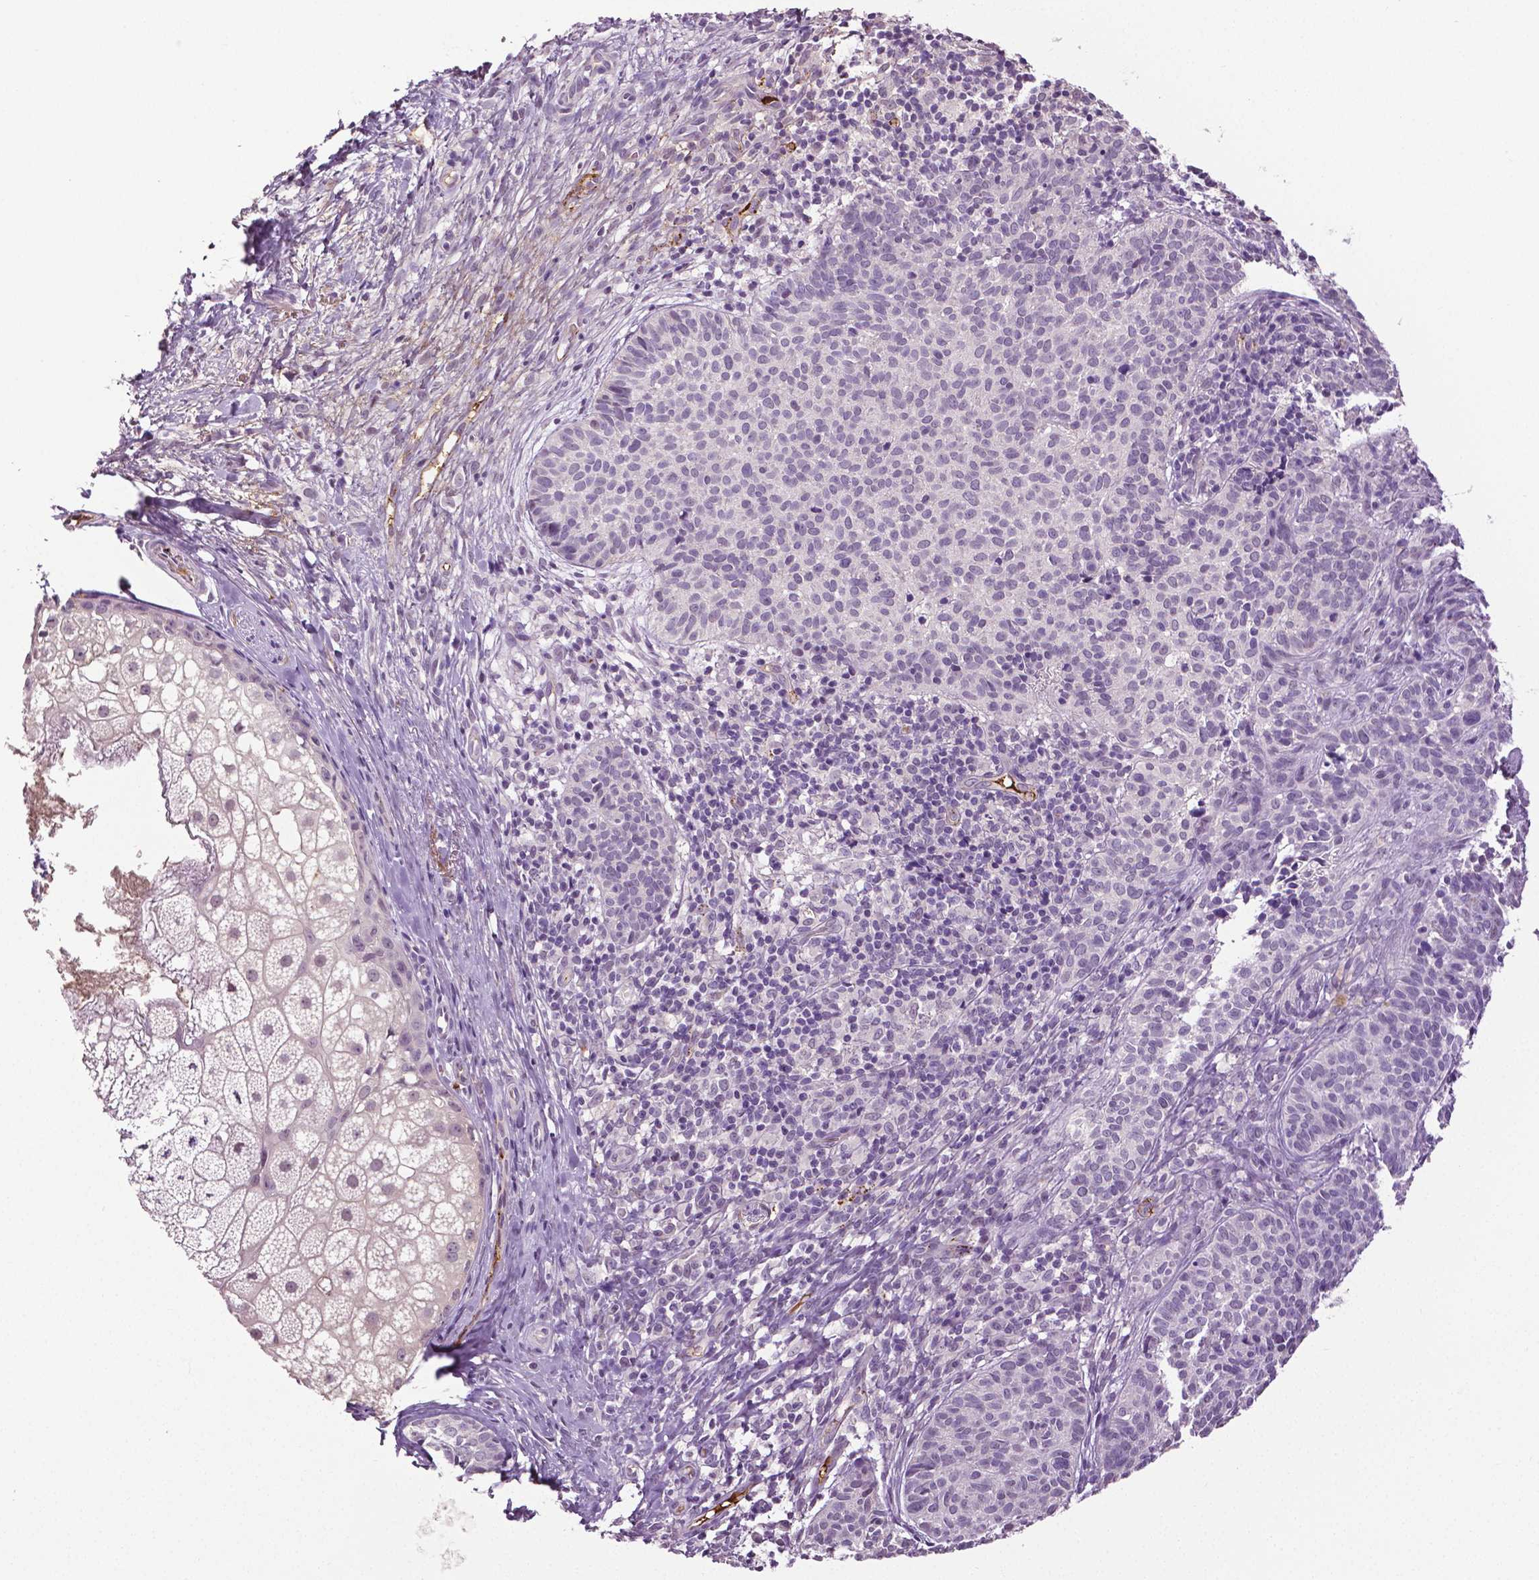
{"staining": {"intensity": "negative", "quantity": "none", "location": "none"}, "tissue": "skin cancer", "cell_type": "Tumor cells", "image_type": "cancer", "snomed": [{"axis": "morphology", "description": "Basal cell carcinoma"}, {"axis": "topography", "description": "Skin"}], "caption": "Immunohistochemistry micrograph of skin cancer stained for a protein (brown), which displays no expression in tumor cells.", "gene": "PTPN5", "patient": {"sex": "male", "age": 57}}